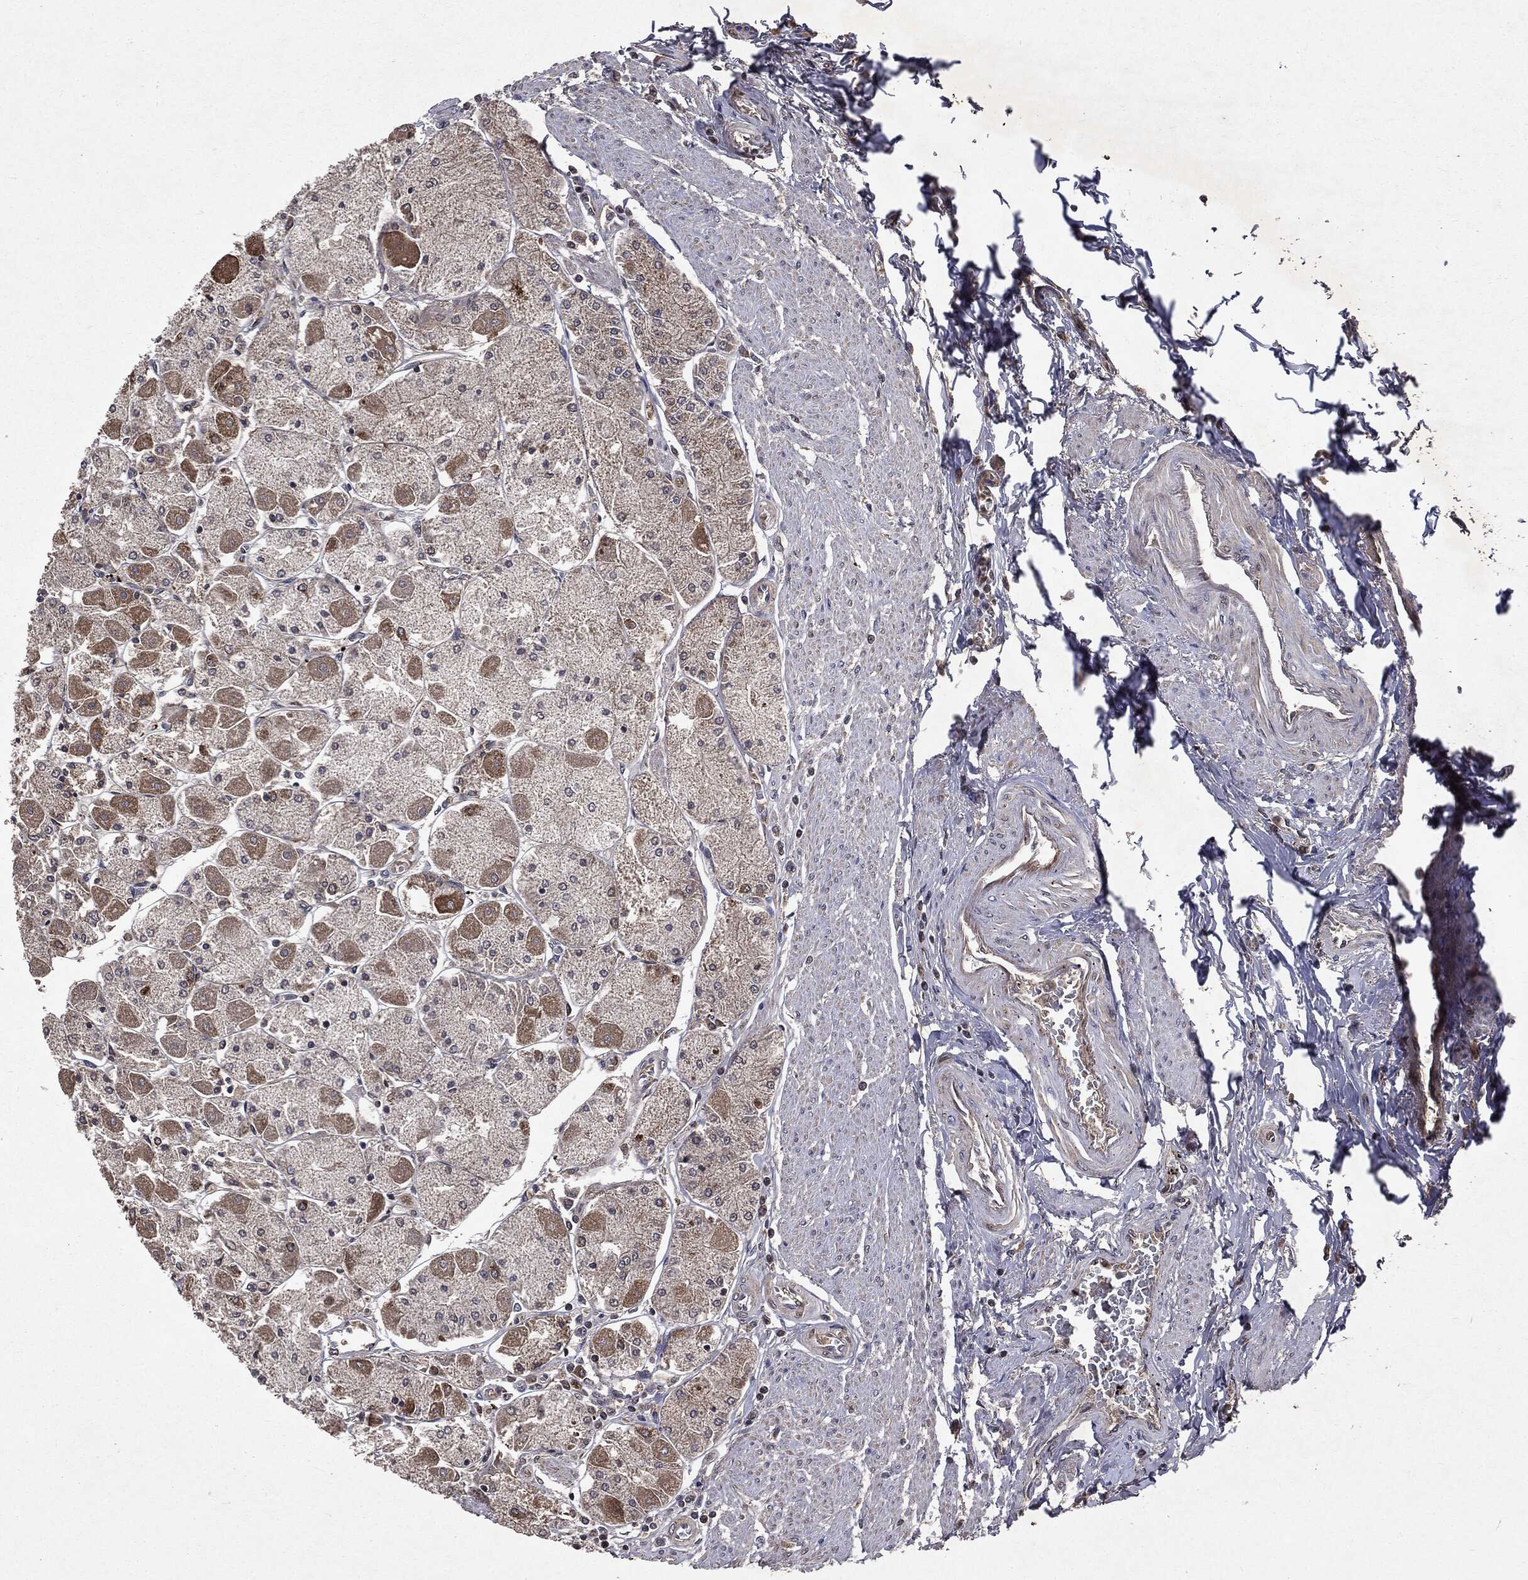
{"staining": {"intensity": "strong", "quantity": "25%-75%", "location": "cytoplasmic/membranous"}, "tissue": "stomach", "cell_type": "Glandular cells", "image_type": "normal", "snomed": [{"axis": "morphology", "description": "Normal tissue, NOS"}, {"axis": "topography", "description": "Stomach"}], "caption": "Glandular cells reveal high levels of strong cytoplasmic/membranous positivity in about 25%-75% of cells in normal human stomach.", "gene": "PLPPR2", "patient": {"sex": "male", "age": 70}}